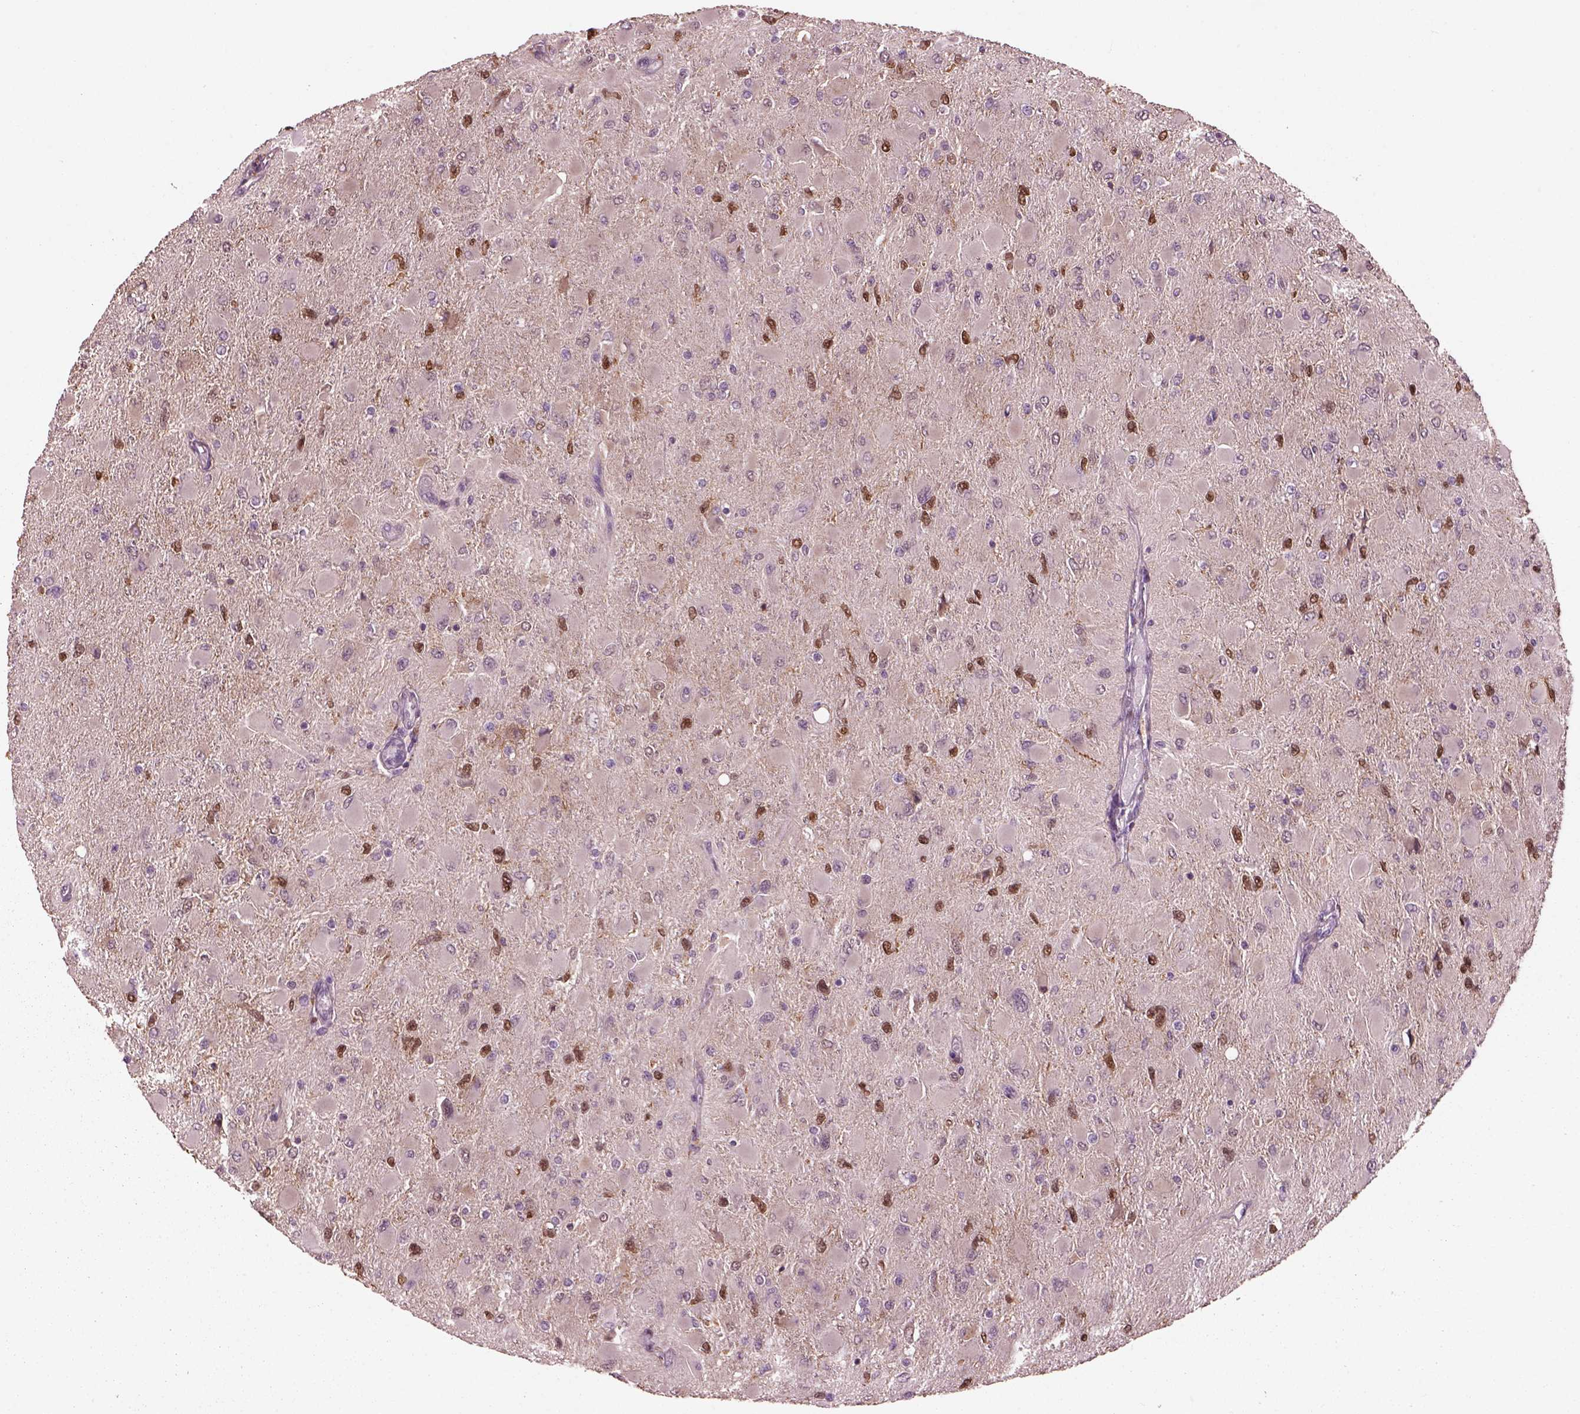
{"staining": {"intensity": "negative", "quantity": "none", "location": "none"}, "tissue": "glioma", "cell_type": "Tumor cells", "image_type": "cancer", "snomed": [{"axis": "morphology", "description": "Glioma, malignant, High grade"}, {"axis": "topography", "description": "Cerebral cortex"}], "caption": "Tumor cells show no significant positivity in glioma.", "gene": "SRI", "patient": {"sex": "female", "age": 36}}